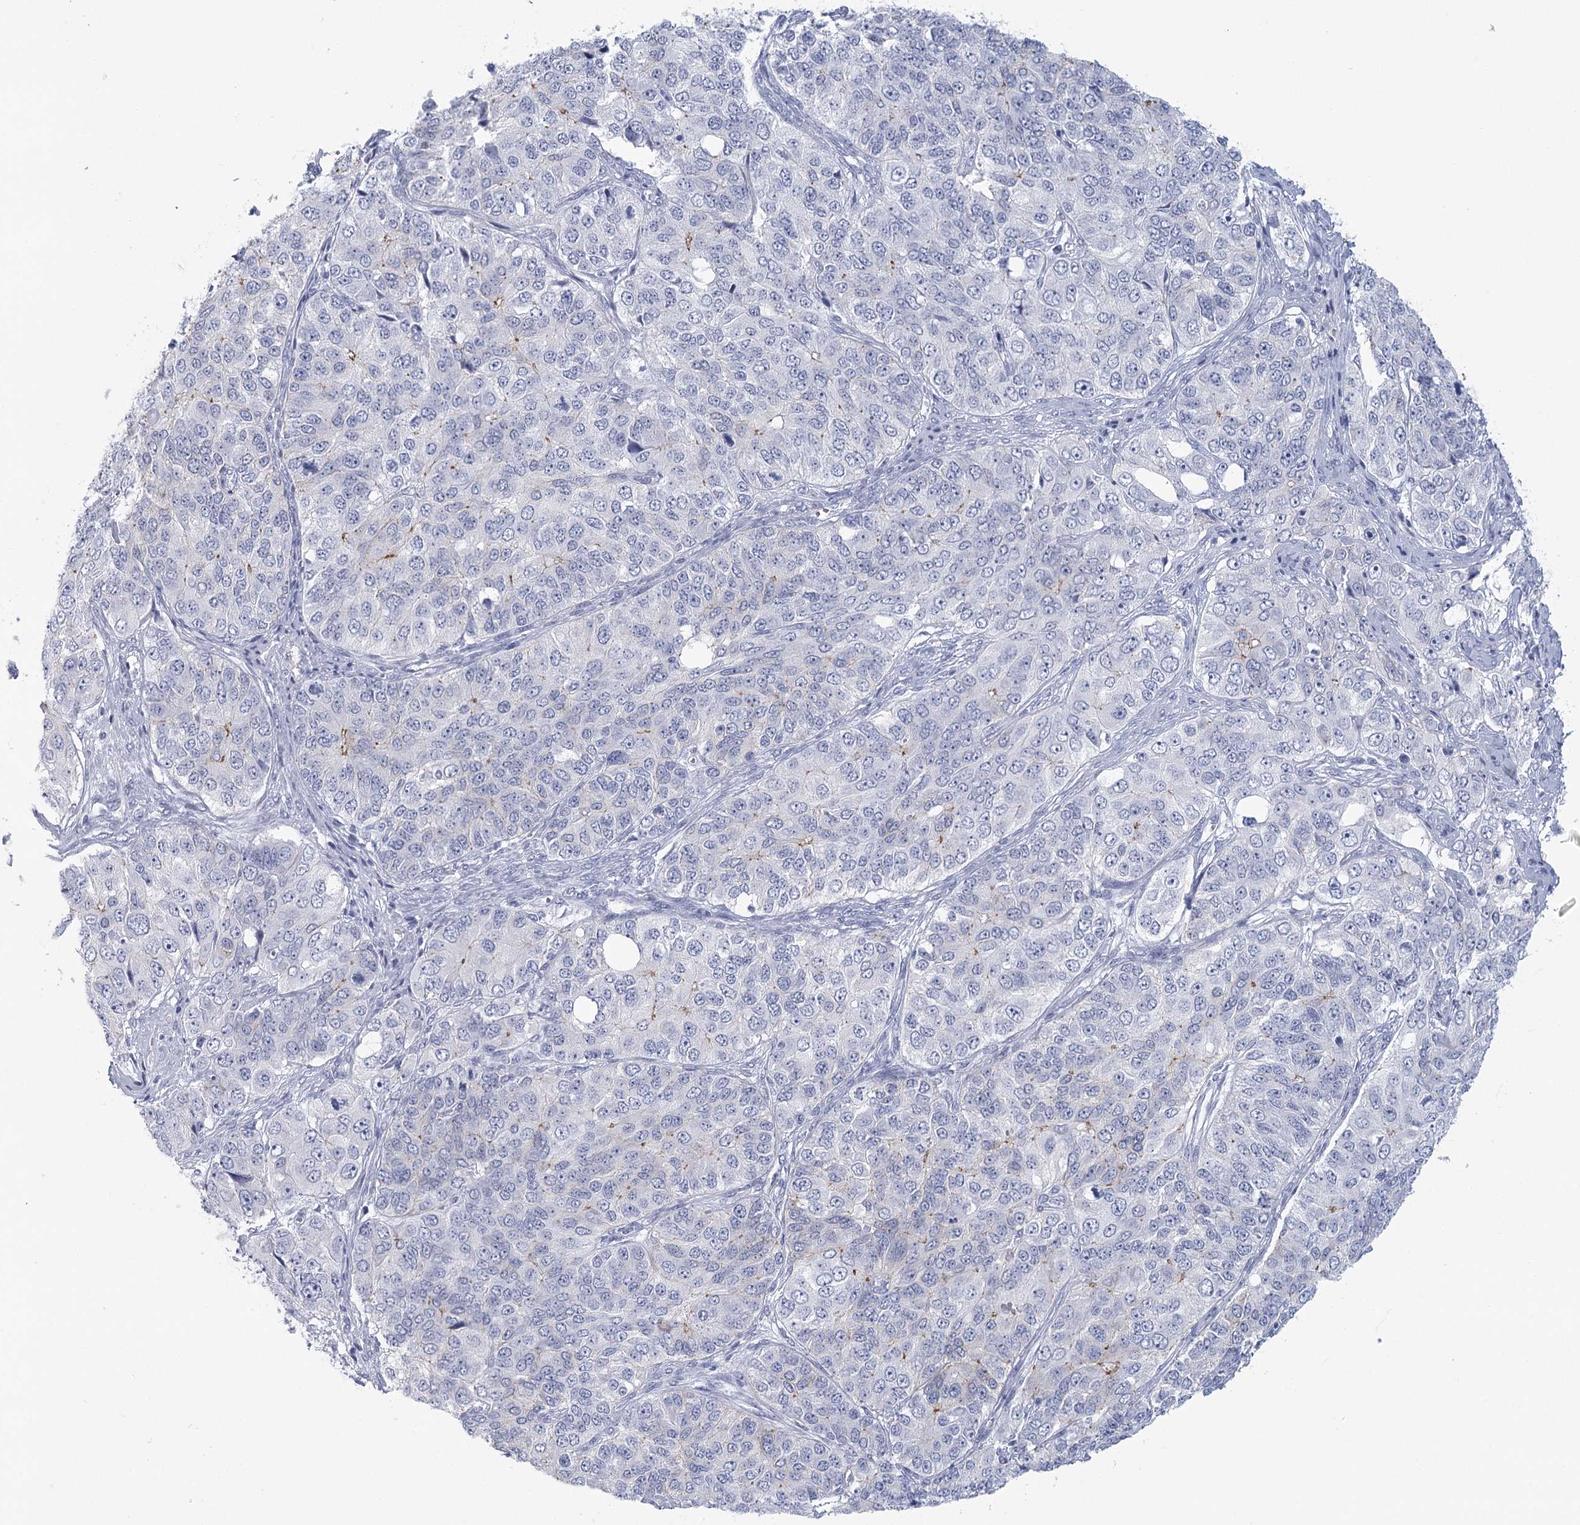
{"staining": {"intensity": "negative", "quantity": "none", "location": "none"}, "tissue": "ovarian cancer", "cell_type": "Tumor cells", "image_type": "cancer", "snomed": [{"axis": "morphology", "description": "Carcinoma, endometroid"}, {"axis": "topography", "description": "Ovary"}], "caption": "This image is of ovarian cancer (endometroid carcinoma) stained with IHC to label a protein in brown with the nuclei are counter-stained blue. There is no staining in tumor cells.", "gene": "WNT8B", "patient": {"sex": "female", "age": 51}}